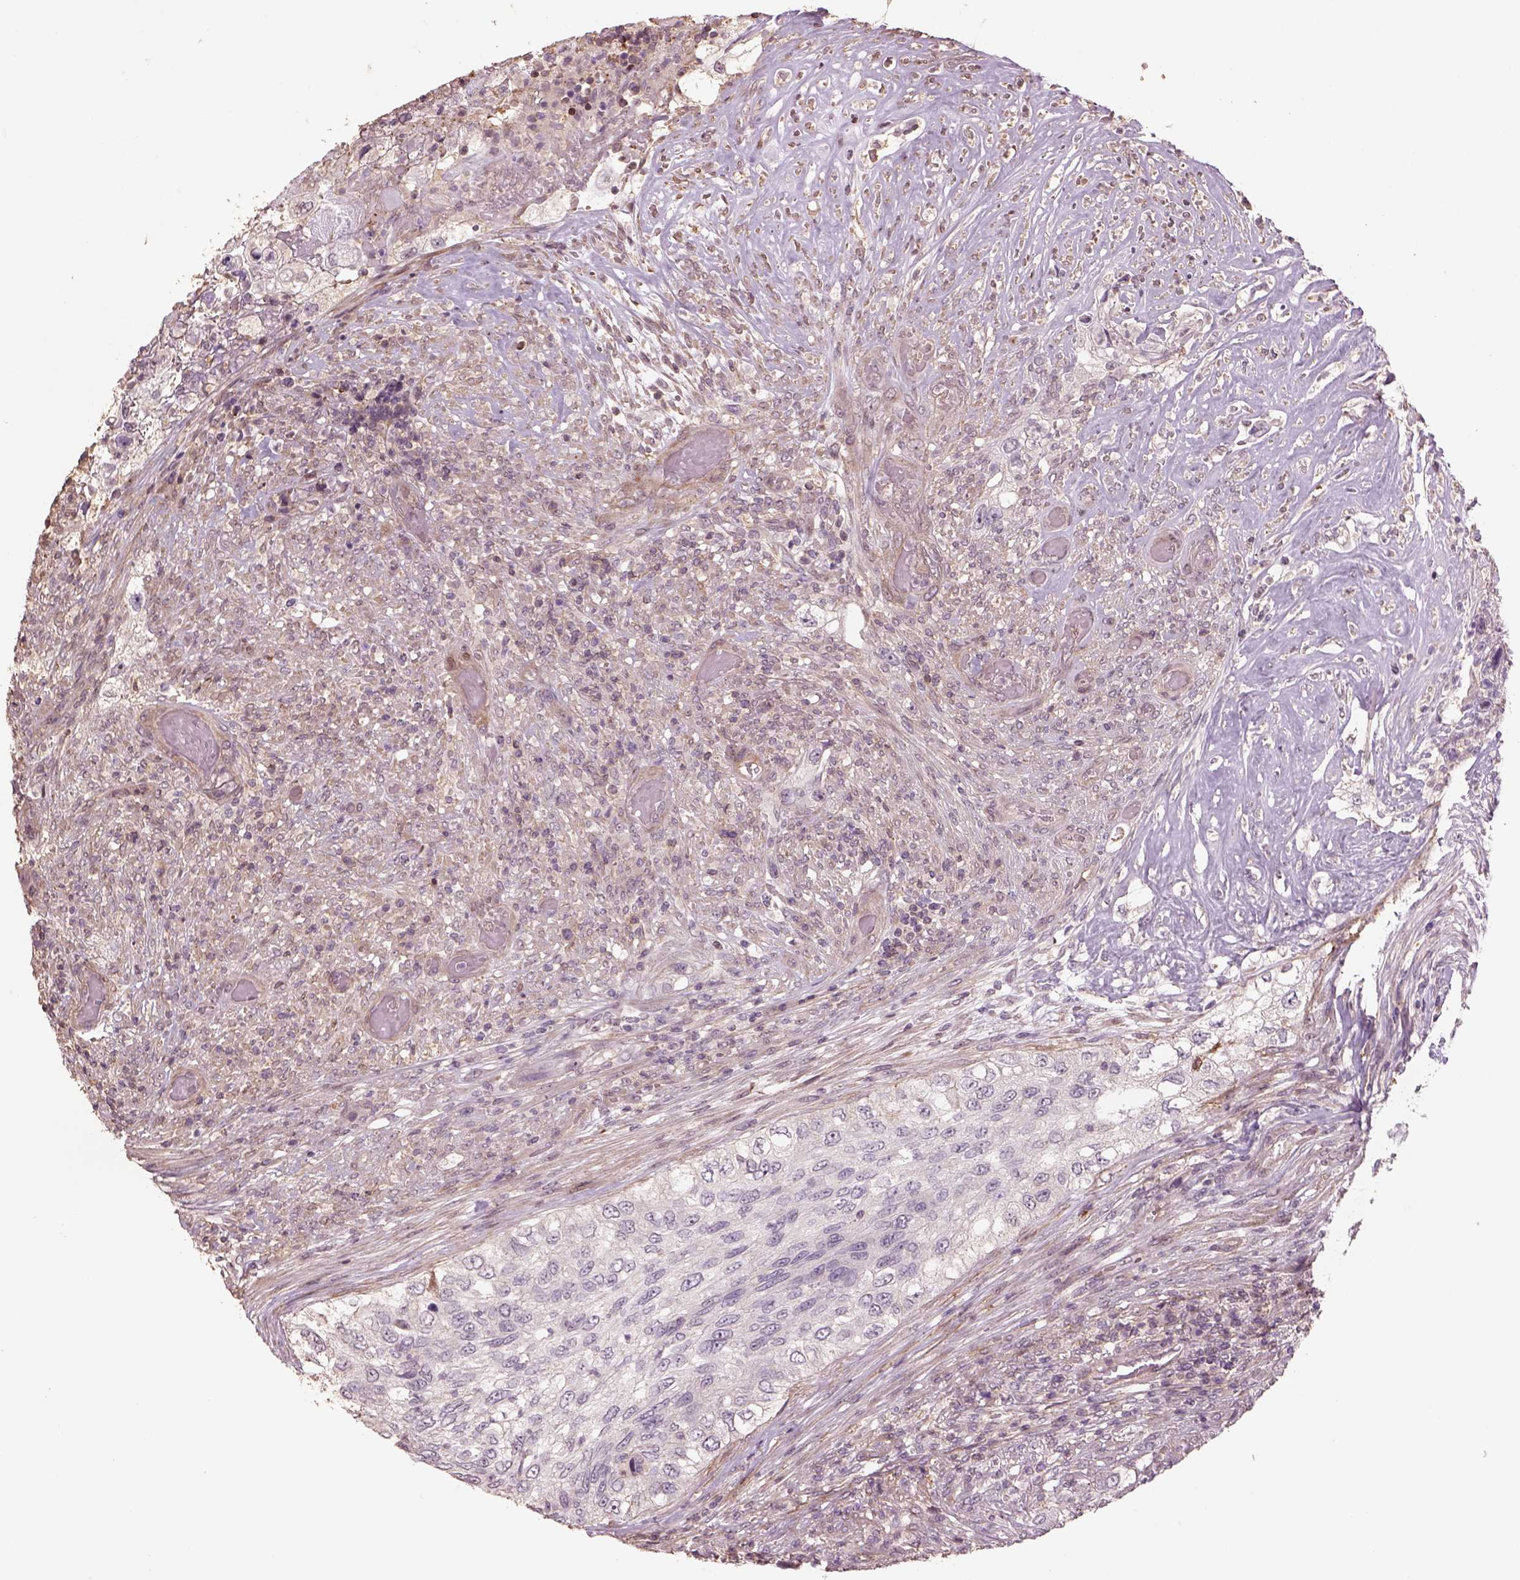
{"staining": {"intensity": "negative", "quantity": "none", "location": "none"}, "tissue": "urothelial cancer", "cell_type": "Tumor cells", "image_type": "cancer", "snomed": [{"axis": "morphology", "description": "Urothelial carcinoma, High grade"}, {"axis": "topography", "description": "Urinary bladder"}], "caption": "Immunohistochemical staining of human urothelial carcinoma (high-grade) shows no significant positivity in tumor cells.", "gene": "LIN7A", "patient": {"sex": "female", "age": 60}}